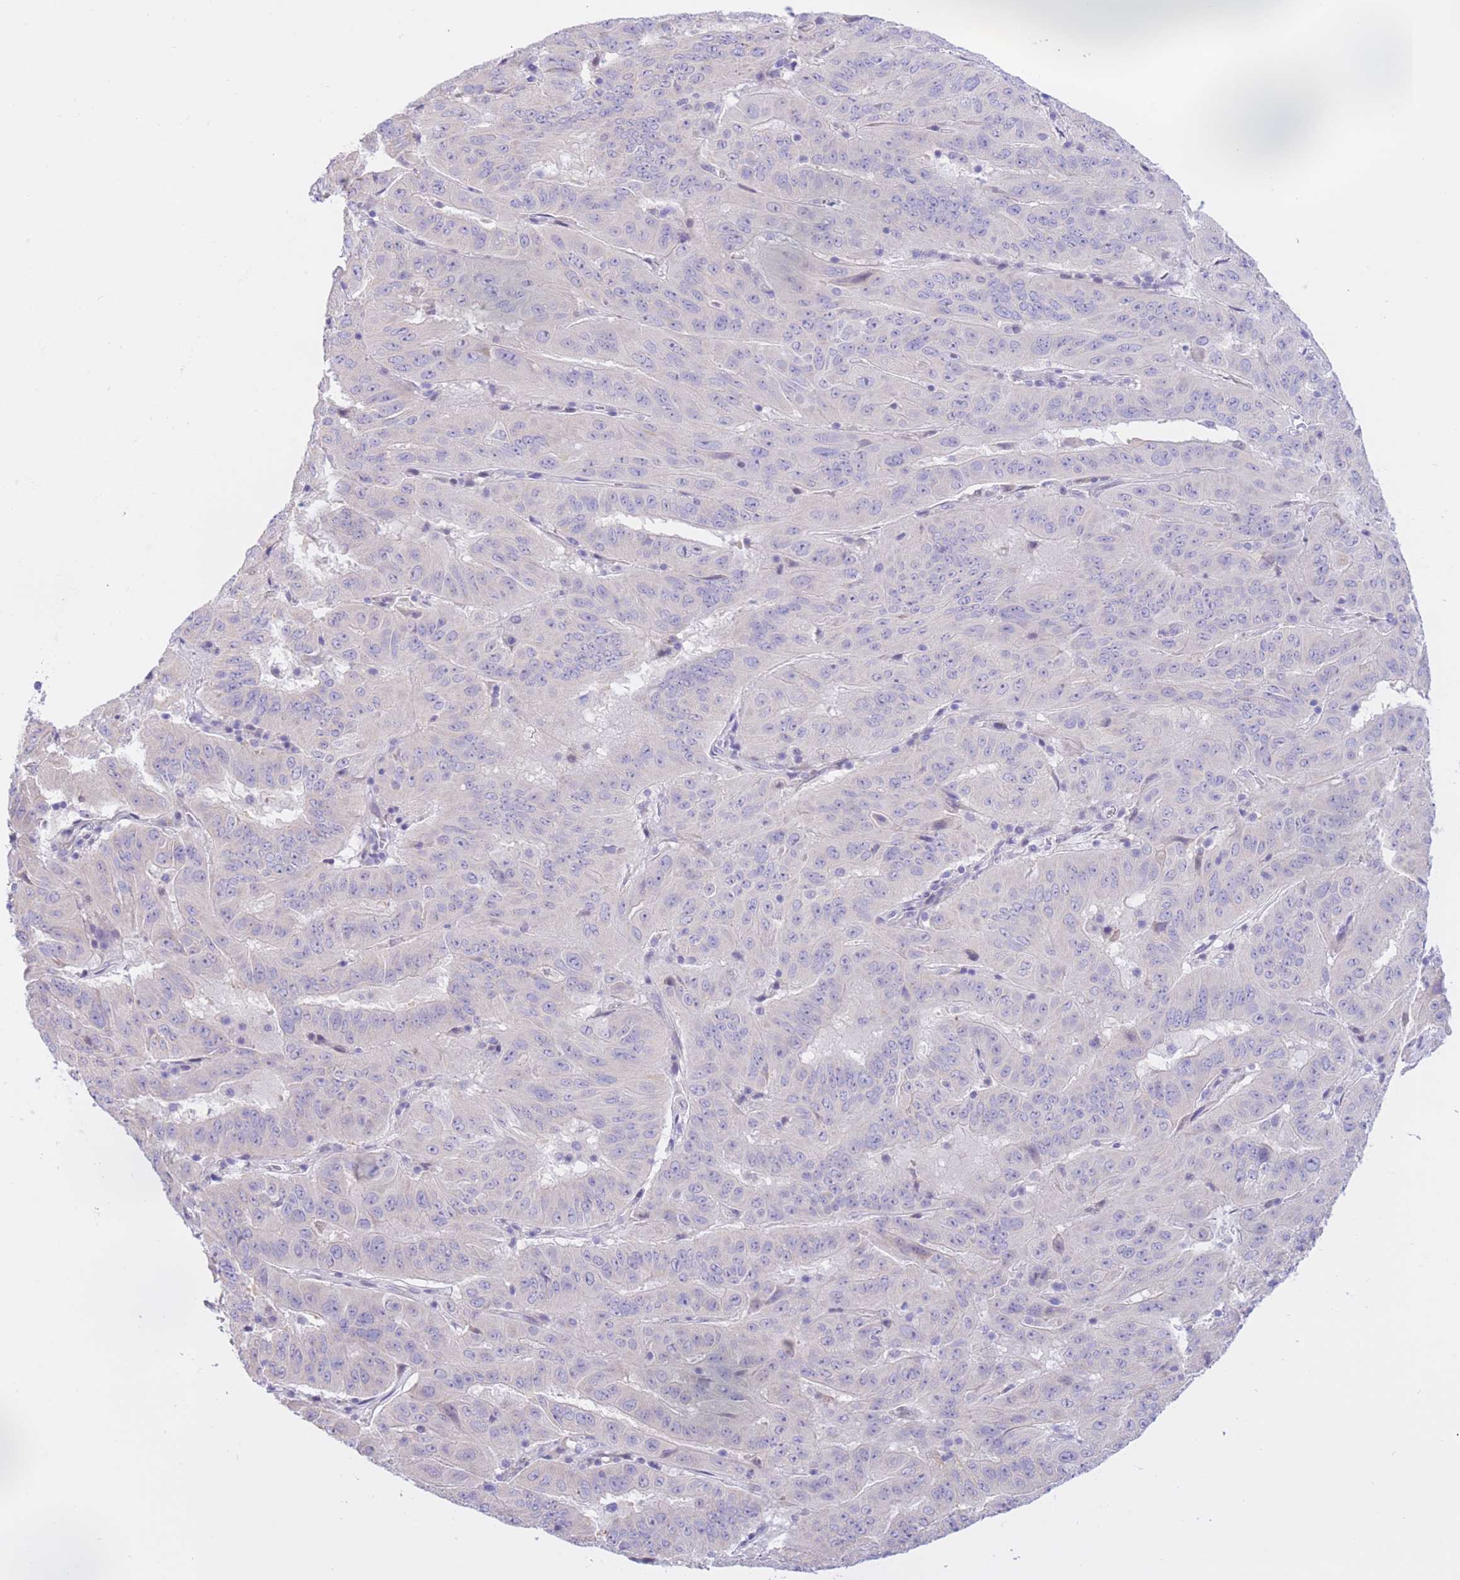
{"staining": {"intensity": "negative", "quantity": "none", "location": "none"}, "tissue": "pancreatic cancer", "cell_type": "Tumor cells", "image_type": "cancer", "snomed": [{"axis": "morphology", "description": "Adenocarcinoma, NOS"}, {"axis": "topography", "description": "Pancreas"}], "caption": "Immunohistochemical staining of pancreatic cancer (adenocarcinoma) shows no significant positivity in tumor cells.", "gene": "RPL39L", "patient": {"sex": "male", "age": 63}}